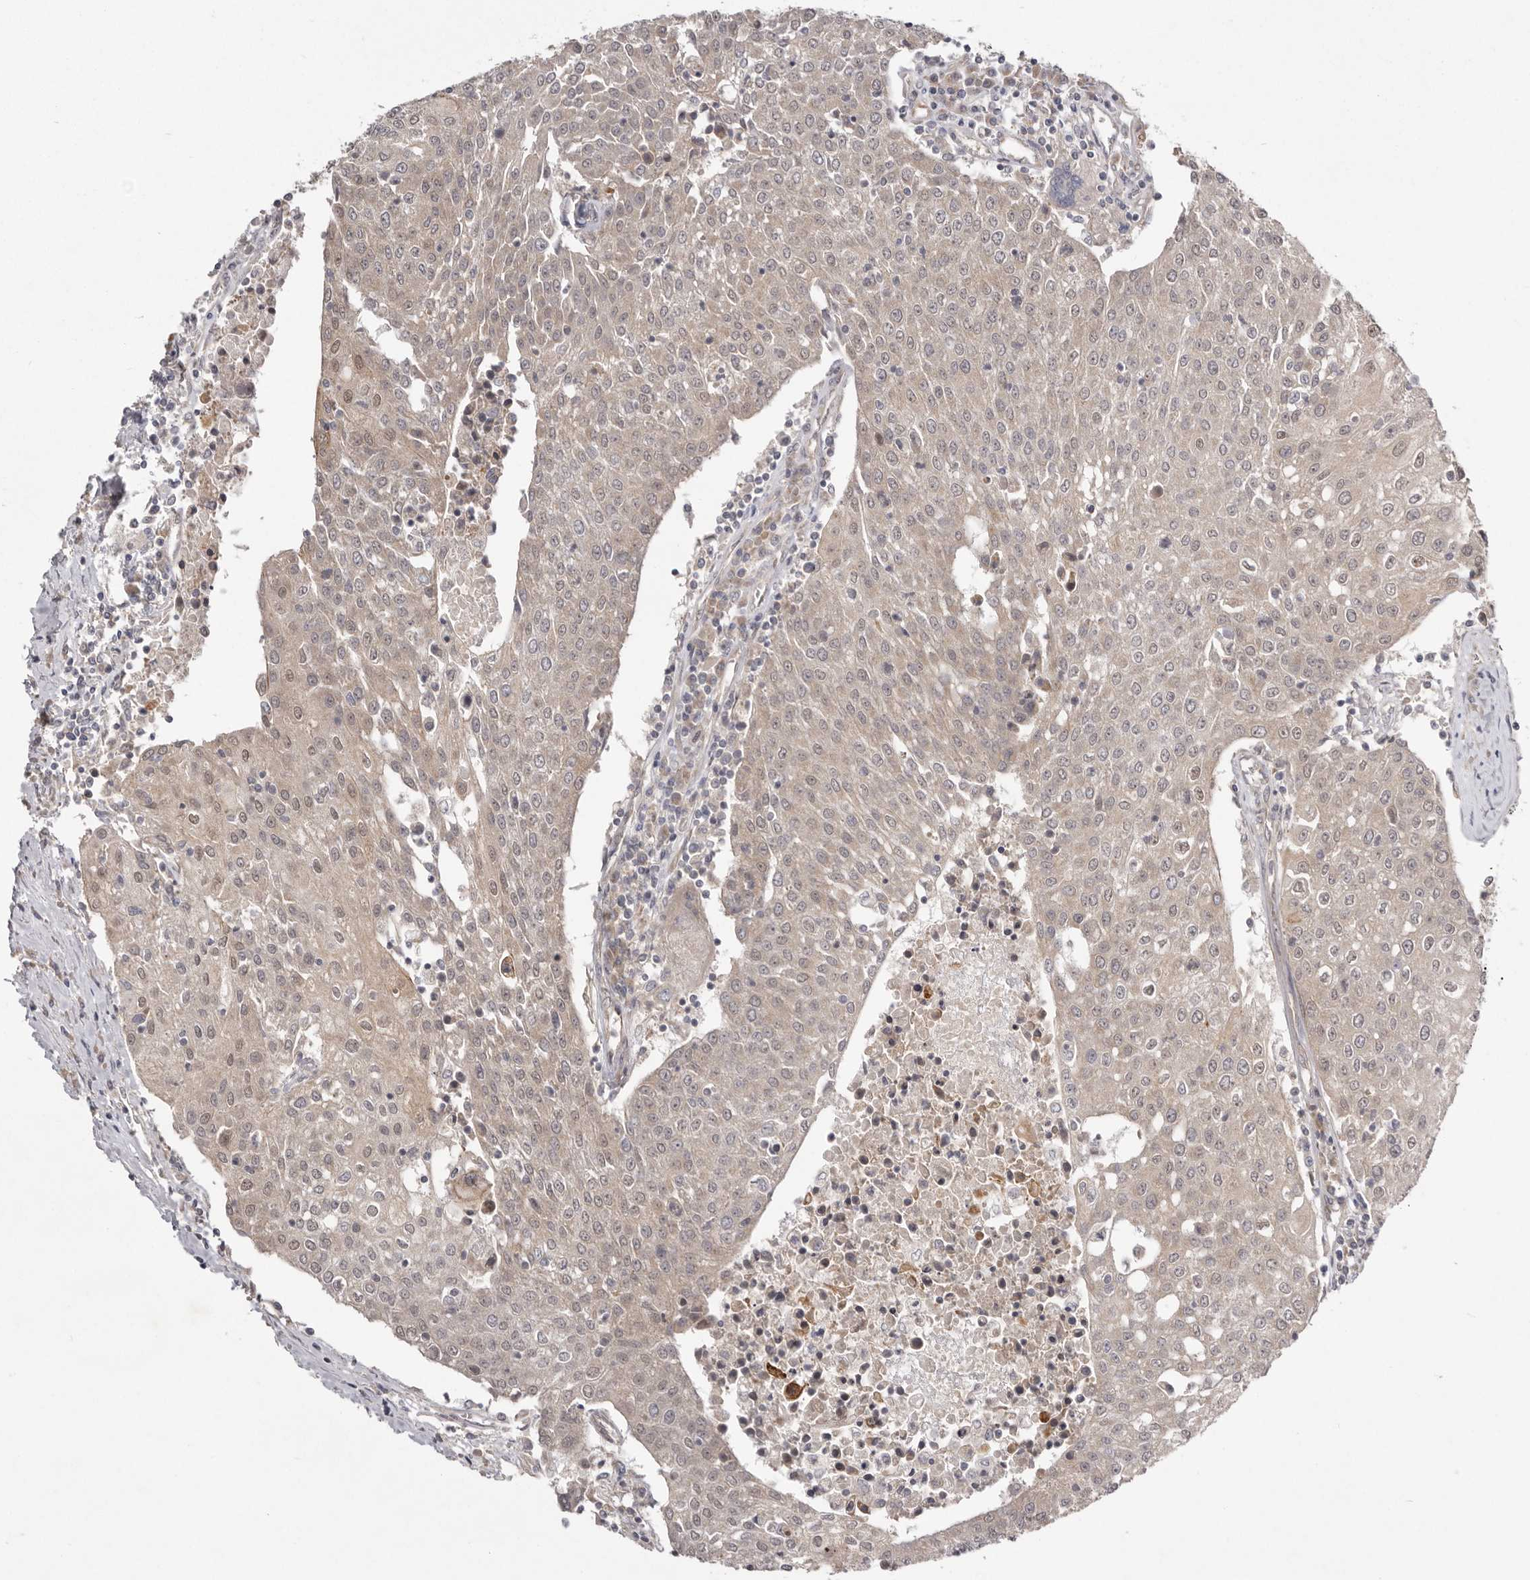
{"staining": {"intensity": "weak", "quantity": ">75%", "location": "cytoplasmic/membranous,nuclear"}, "tissue": "urothelial cancer", "cell_type": "Tumor cells", "image_type": "cancer", "snomed": [{"axis": "morphology", "description": "Urothelial carcinoma, High grade"}, {"axis": "topography", "description": "Urinary bladder"}], "caption": "Protein analysis of urothelial cancer tissue demonstrates weak cytoplasmic/membranous and nuclear staining in approximately >75% of tumor cells.", "gene": "NSUN4", "patient": {"sex": "female", "age": 85}}